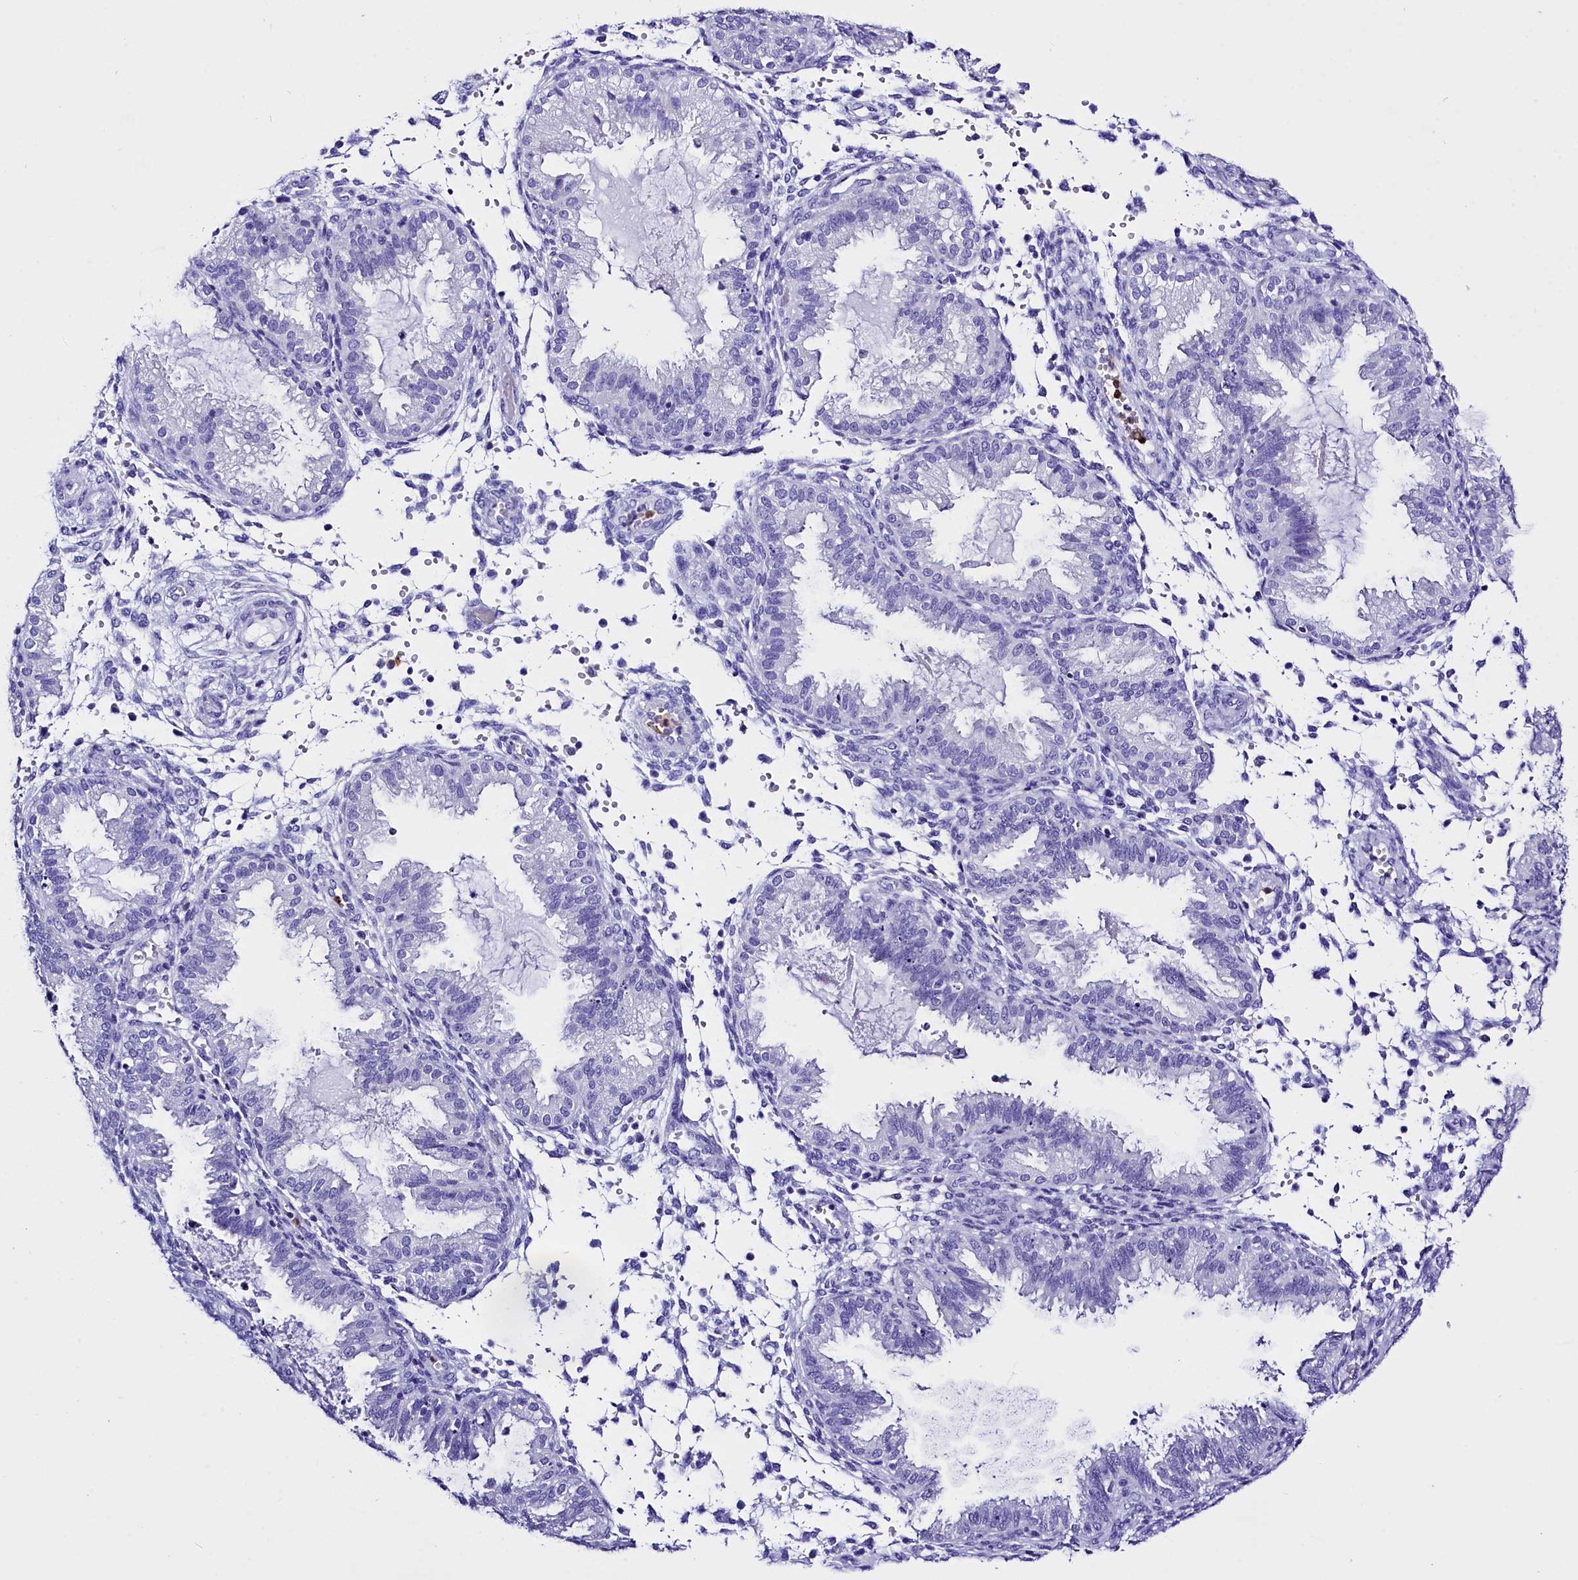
{"staining": {"intensity": "negative", "quantity": "none", "location": "none"}, "tissue": "endometrium", "cell_type": "Cells in endometrial stroma", "image_type": "normal", "snomed": [{"axis": "morphology", "description": "Normal tissue, NOS"}, {"axis": "topography", "description": "Endometrium"}], "caption": "High magnification brightfield microscopy of unremarkable endometrium stained with DAB (brown) and counterstained with hematoxylin (blue): cells in endometrial stroma show no significant positivity.", "gene": "CLC", "patient": {"sex": "female", "age": 33}}